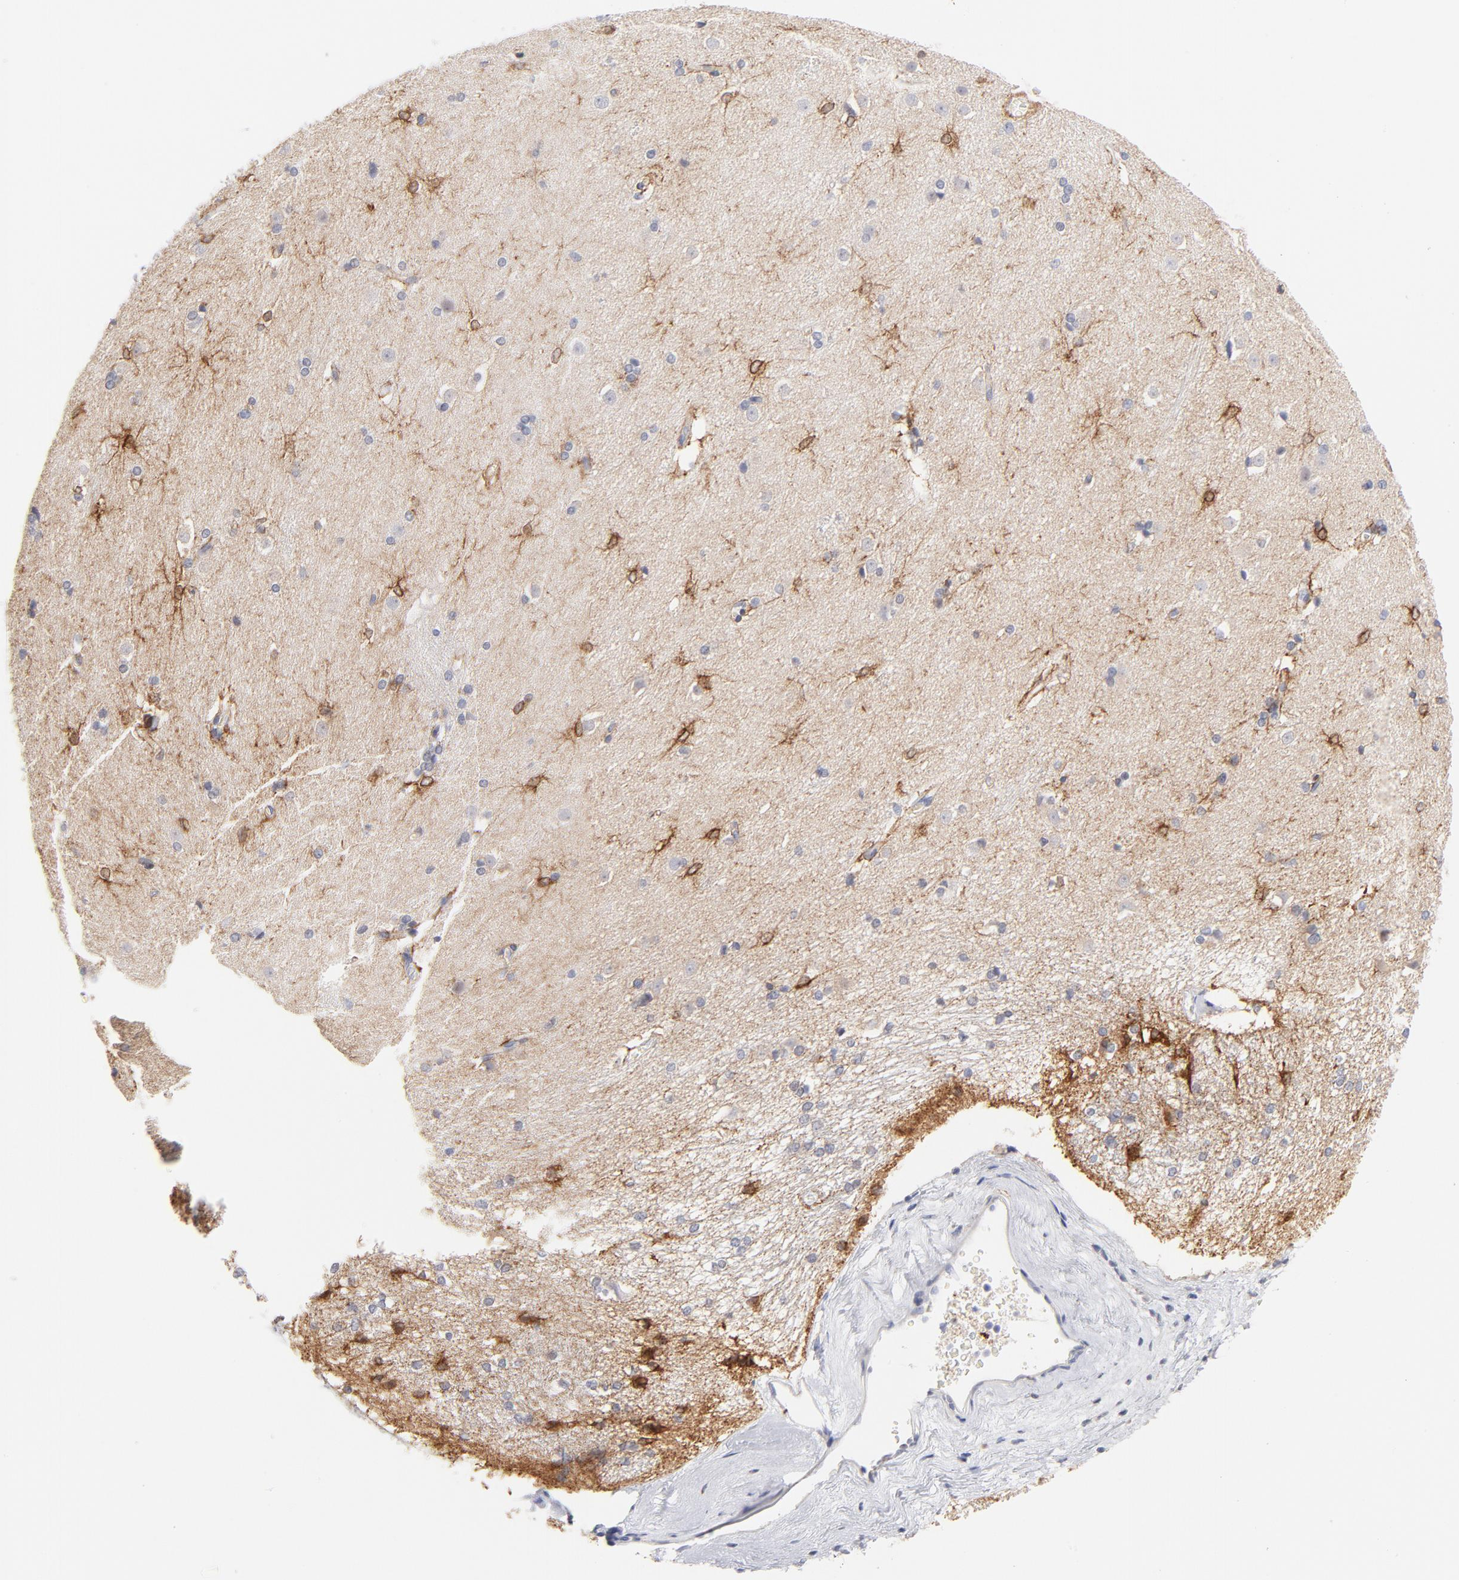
{"staining": {"intensity": "strong", "quantity": "25%-75%", "location": "cytoplasmic/membranous"}, "tissue": "caudate", "cell_type": "Glial cells", "image_type": "normal", "snomed": [{"axis": "morphology", "description": "Normal tissue, NOS"}, {"axis": "topography", "description": "Lateral ventricle wall"}], "caption": "Immunohistochemistry of unremarkable caudate demonstrates high levels of strong cytoplasmic/membranous staining in about 25%-75% of glial cells.", "gene": "MID1", "patient": {"sex": "female", "age": 19}}